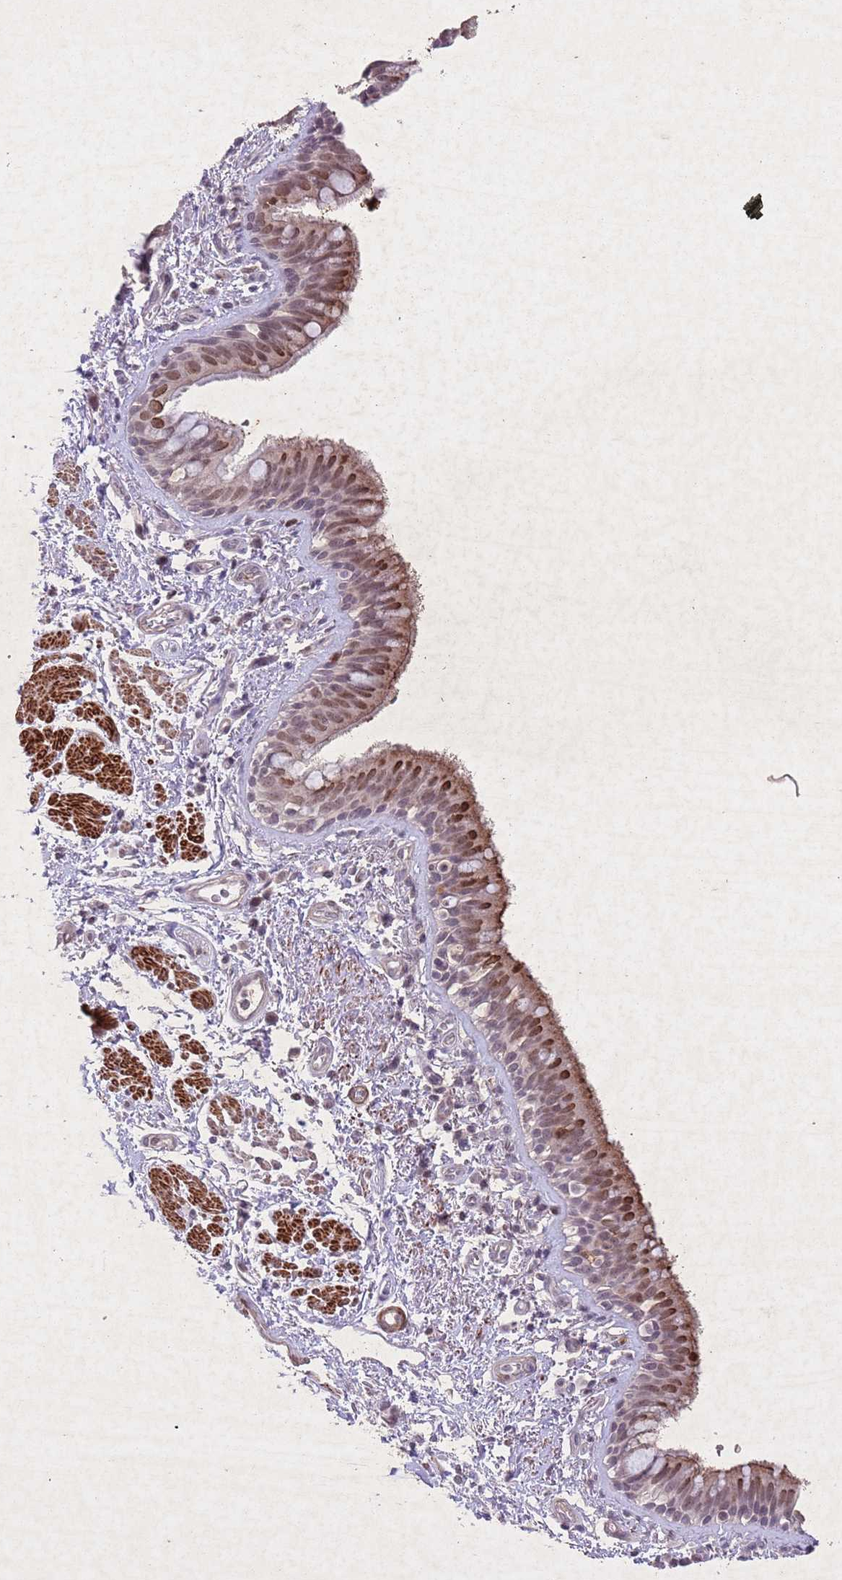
{"staining": {"intensity": "moderate", "quantity": "25%-75%", "location": "cytoplasmic/membranous,nuclear"}, "tissue": "bronchus", "cell_type": "Respiratory epithelial cells", "image_type": "normal", "snomed": [{"axis": "morphology", "description": "Normal tissue, NOS"}, {"axis": "morphology", "description": "Neoplasm, uncertain whether benign or malignant"}, {"axis": "topography", "description": "Bronchus"}, {"axis": "topography", "description": "Lung"}], "caption": "Bronchus stained with a brown dye shows moderate cytoplasmic/membranous,nuclear positive staining in approximately 25%-75% of respiratory epithelial cells.", "gene": "CCNI", "patient": {"sex": "male", "age": 55}}